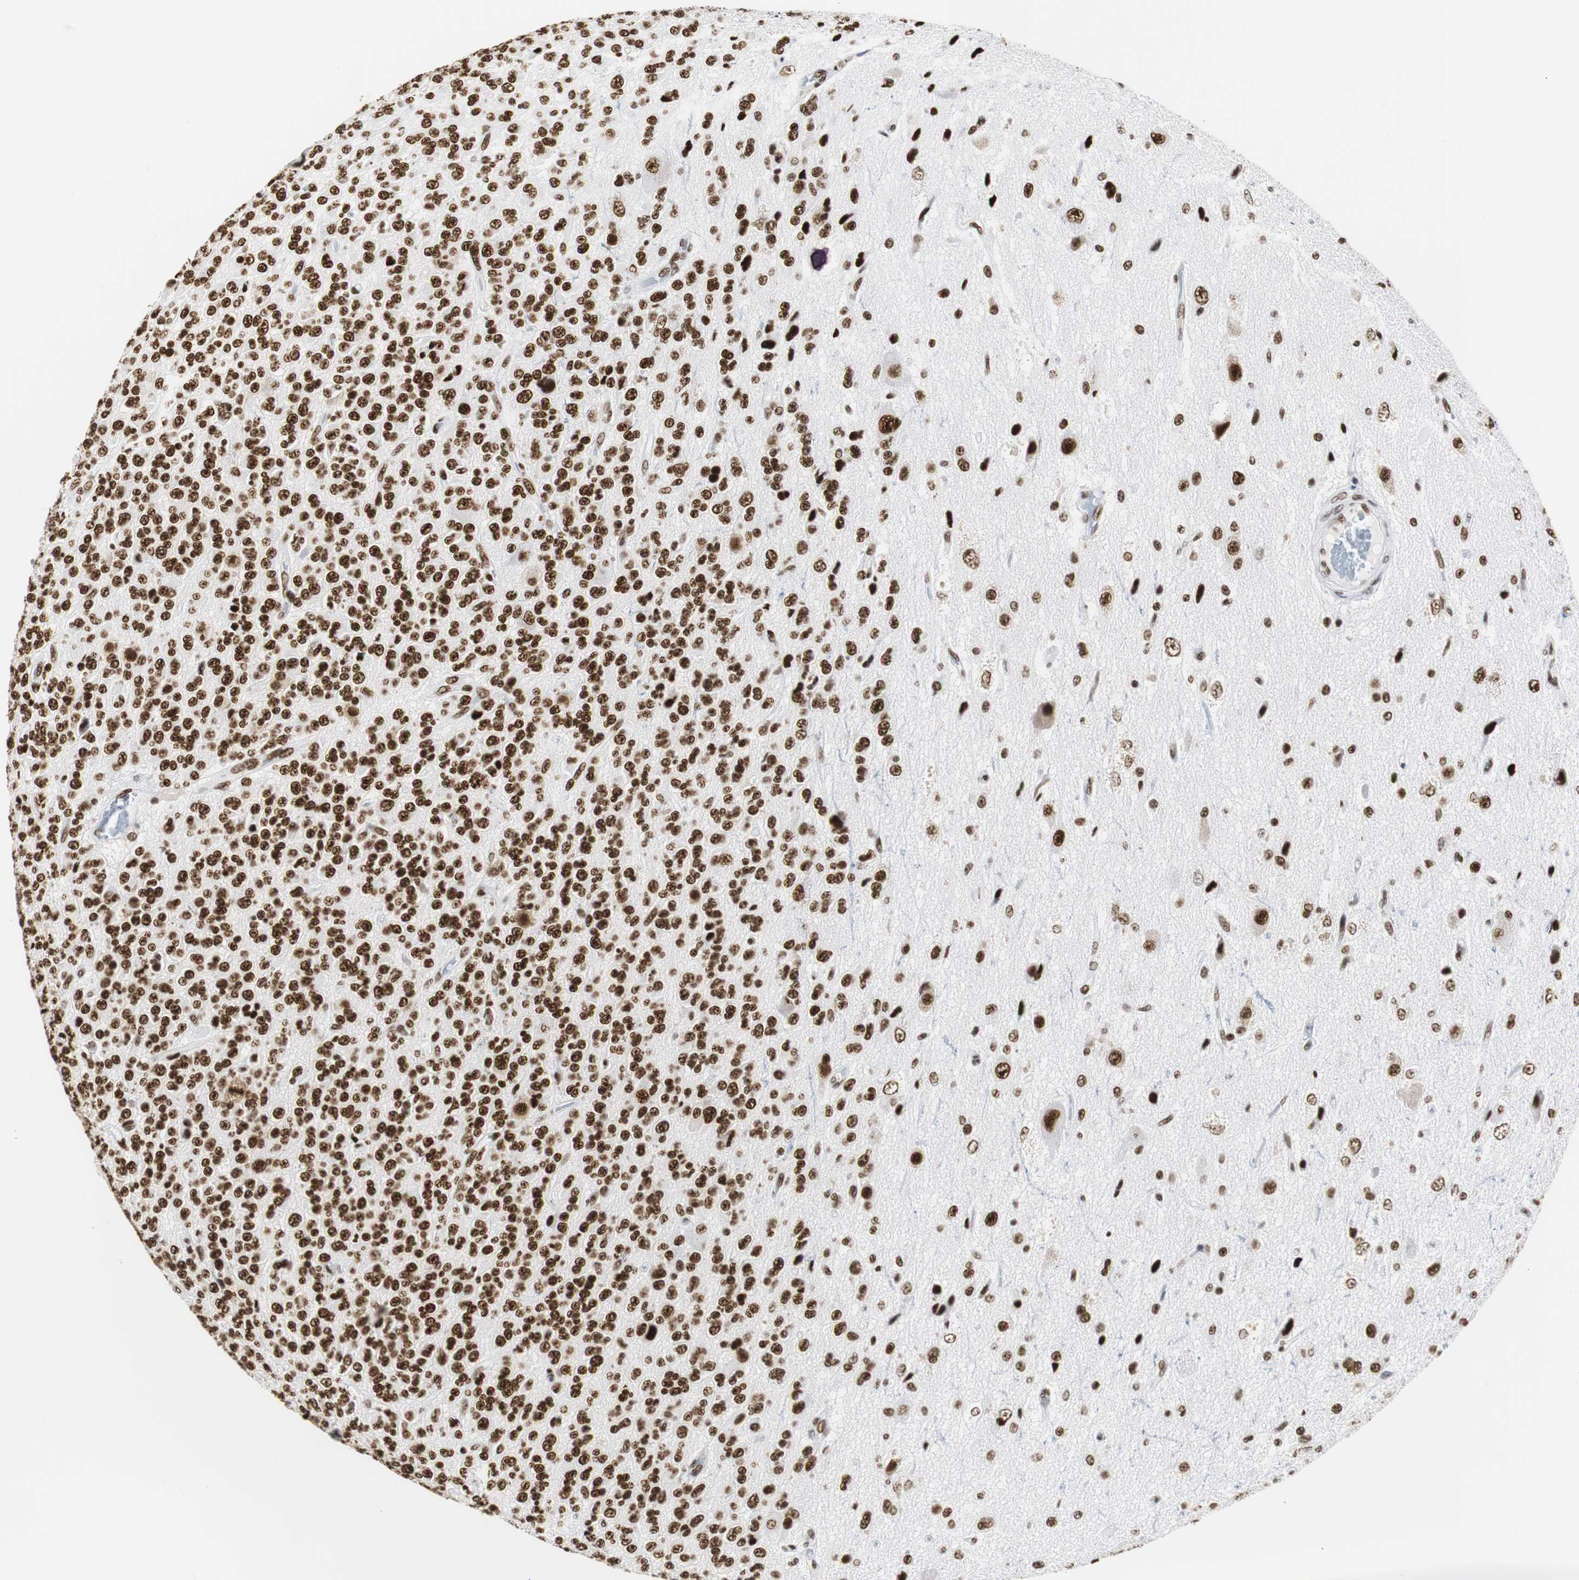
{"staining": {"intensity": "strong", "quantity": ">75%", "location": "nuclear"}, "tissue": "glioma", "cell_type": "Tumor cells", "image_type": "cancer", "snomed": [{"axis": "morphology", "description": "Glioma, malignant, High grade"}, {"axis": "topography", "description": "pancreas cauda"}], "caption": "DAB (3,3'-diaminobenzidine) immunohistochemical staining of glioma displays strong nuclear protein expression in approximately >75% of tumor cells. Immunohistochemistry (ihc) stains the protein in brown and the nuclei are stained blue.", "gene": "HNRNPH2", "patient": {"sex": "male", "age": 60}}